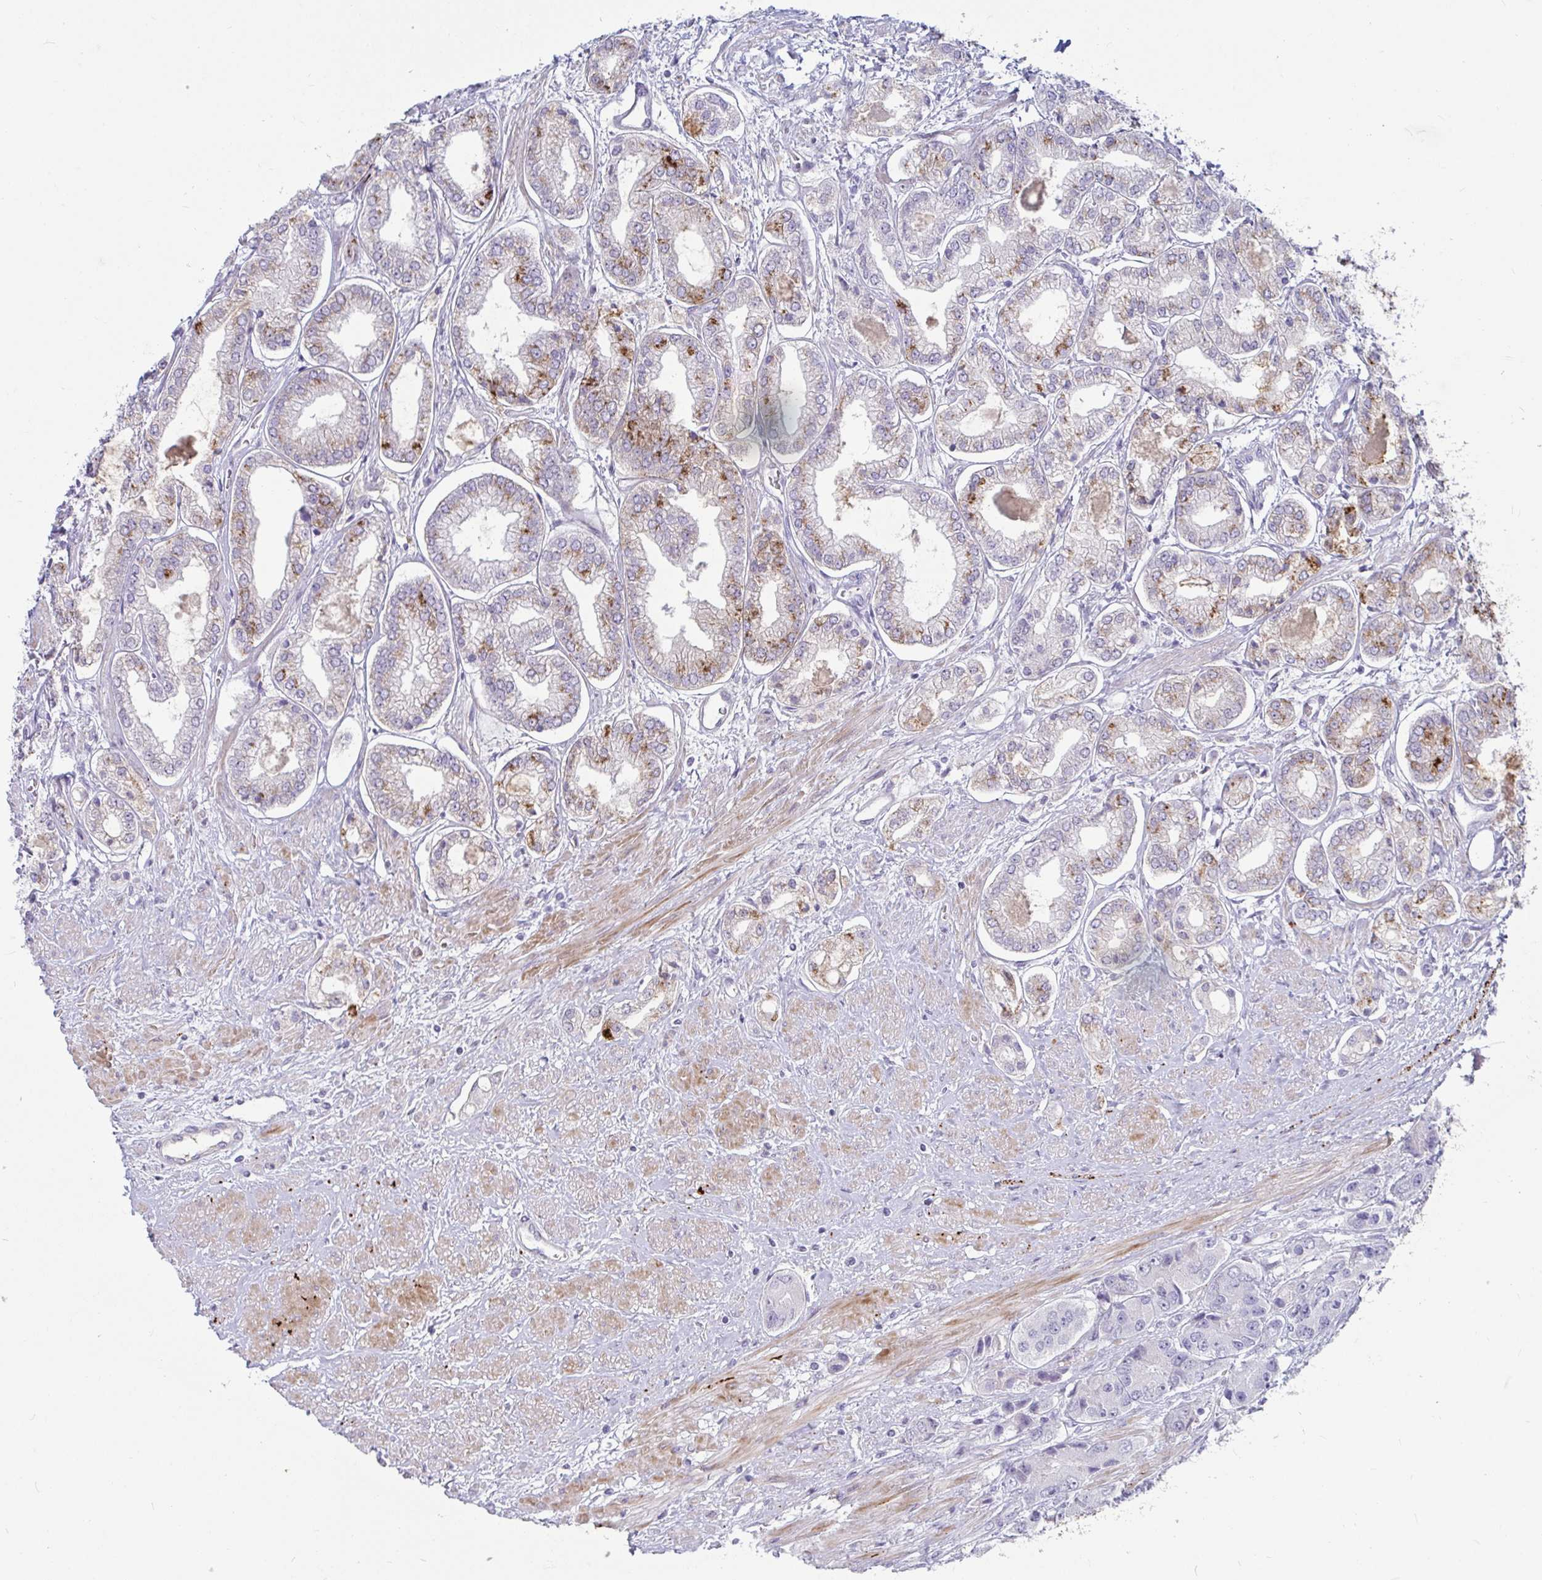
{"staining": {"intensity": "moderate", "quantity": "<25%", "location": "cytoplasmic/membranous"}, "tissue": "prostate cancer", "cell_type": "Tumor cells", "image_type": "cancer", "snomed": [{"axis": "morphology", "description": "Adenocarcinoma, Low grade"}, {"axis": "topography", "description": "Prostate"}], "caption": "The immunohistochemical stain shows moderate cytoplasmic/membranous positivity in tumor cells of prostate cancer (low-grade adenocarcinoma) tissue.", "gene": "NPY", "patient": {"sex": "male", "age": 69}}